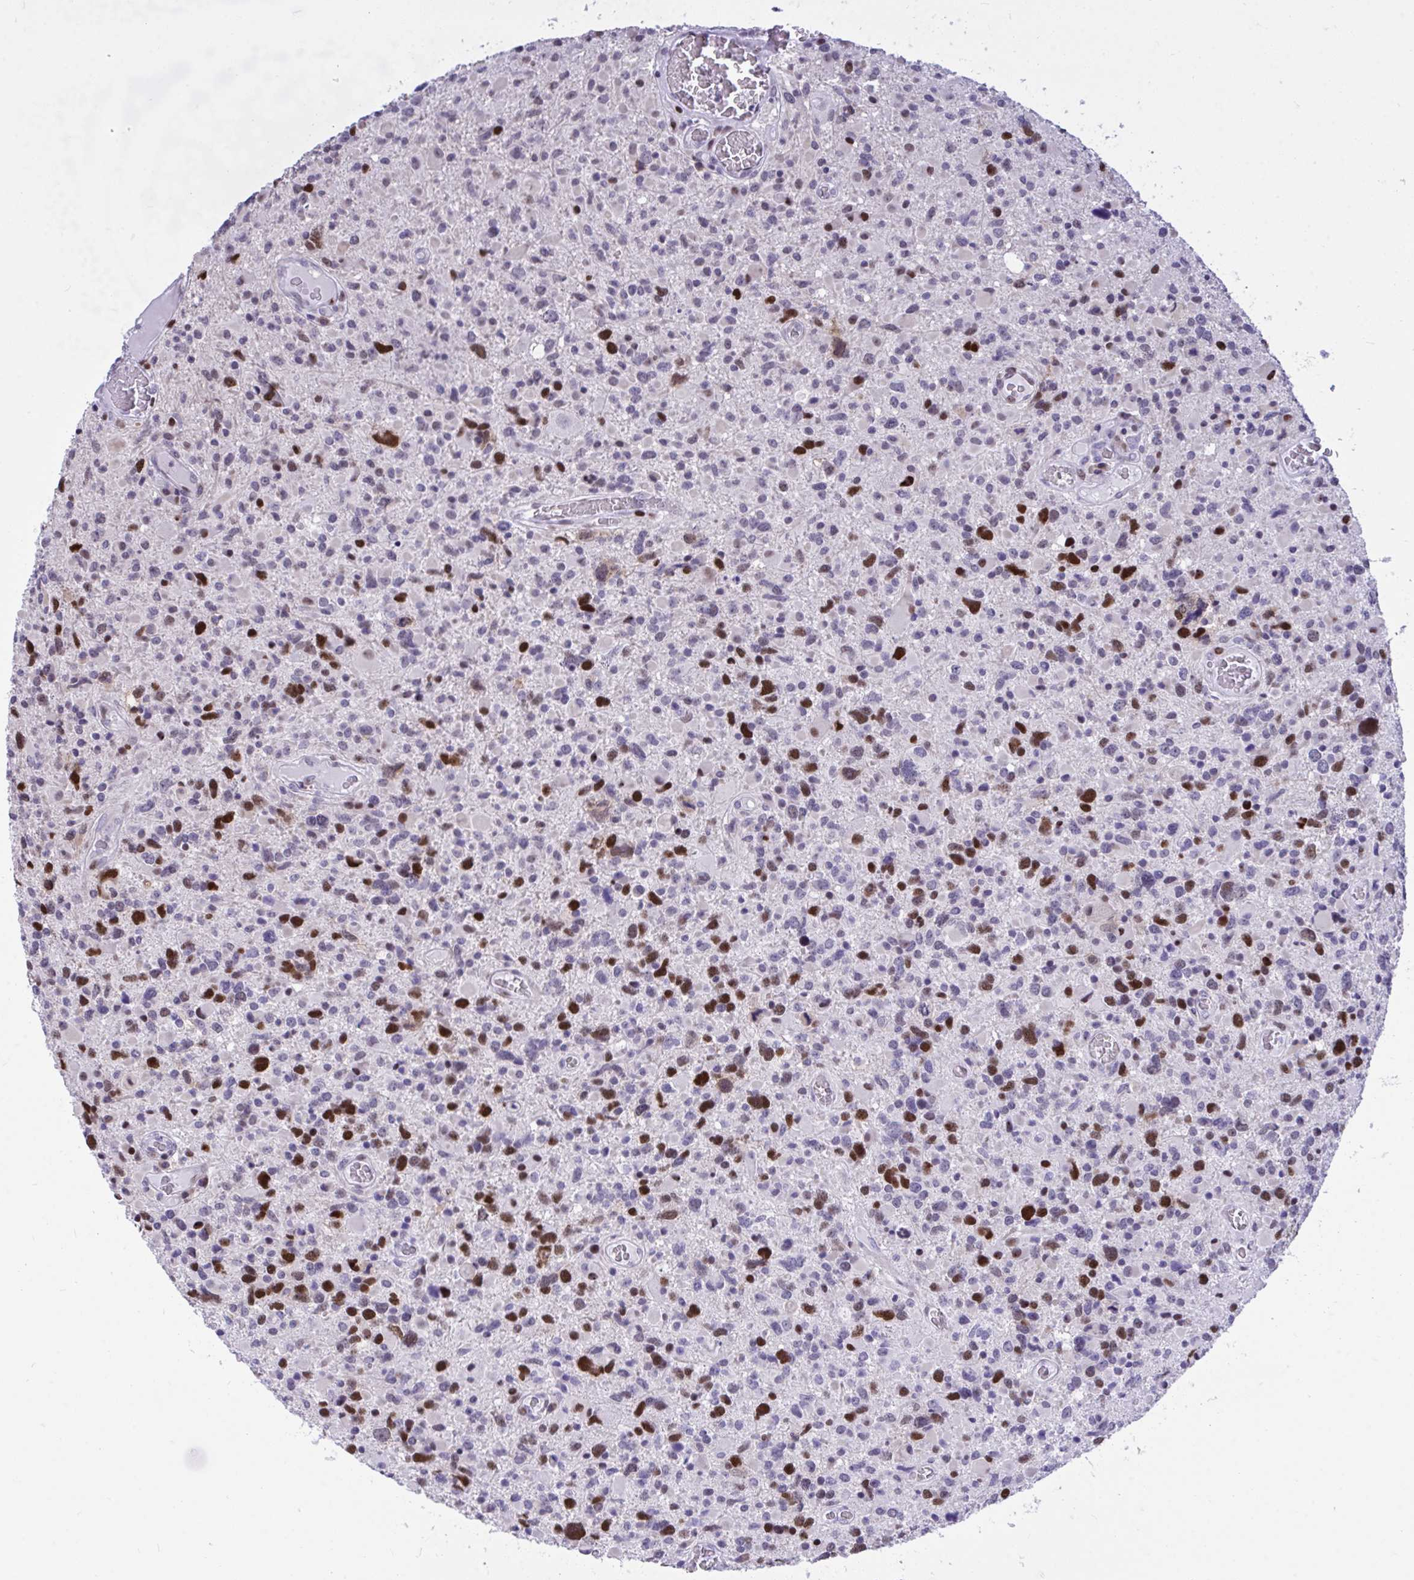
{"staining": {"intensity": "strong", "quantity": "25%-75%", "location": "nuclear"}, "tissue": "glioma", "cell_type": "Tumor cells", "image_type": "cancer", "snomed": [{"axis": "morphology", "description": "Glioma, malignant, High grade"}, {"axis": "topography", "description": "Brain"}], "caption": "There is high levels of strong nuclear staining in tumor cells of glioma, as demonstrated by immunohistochemical staining (brown color).", "gene": "C1QL2", "patient": {"sex": "female", "age": 40}}